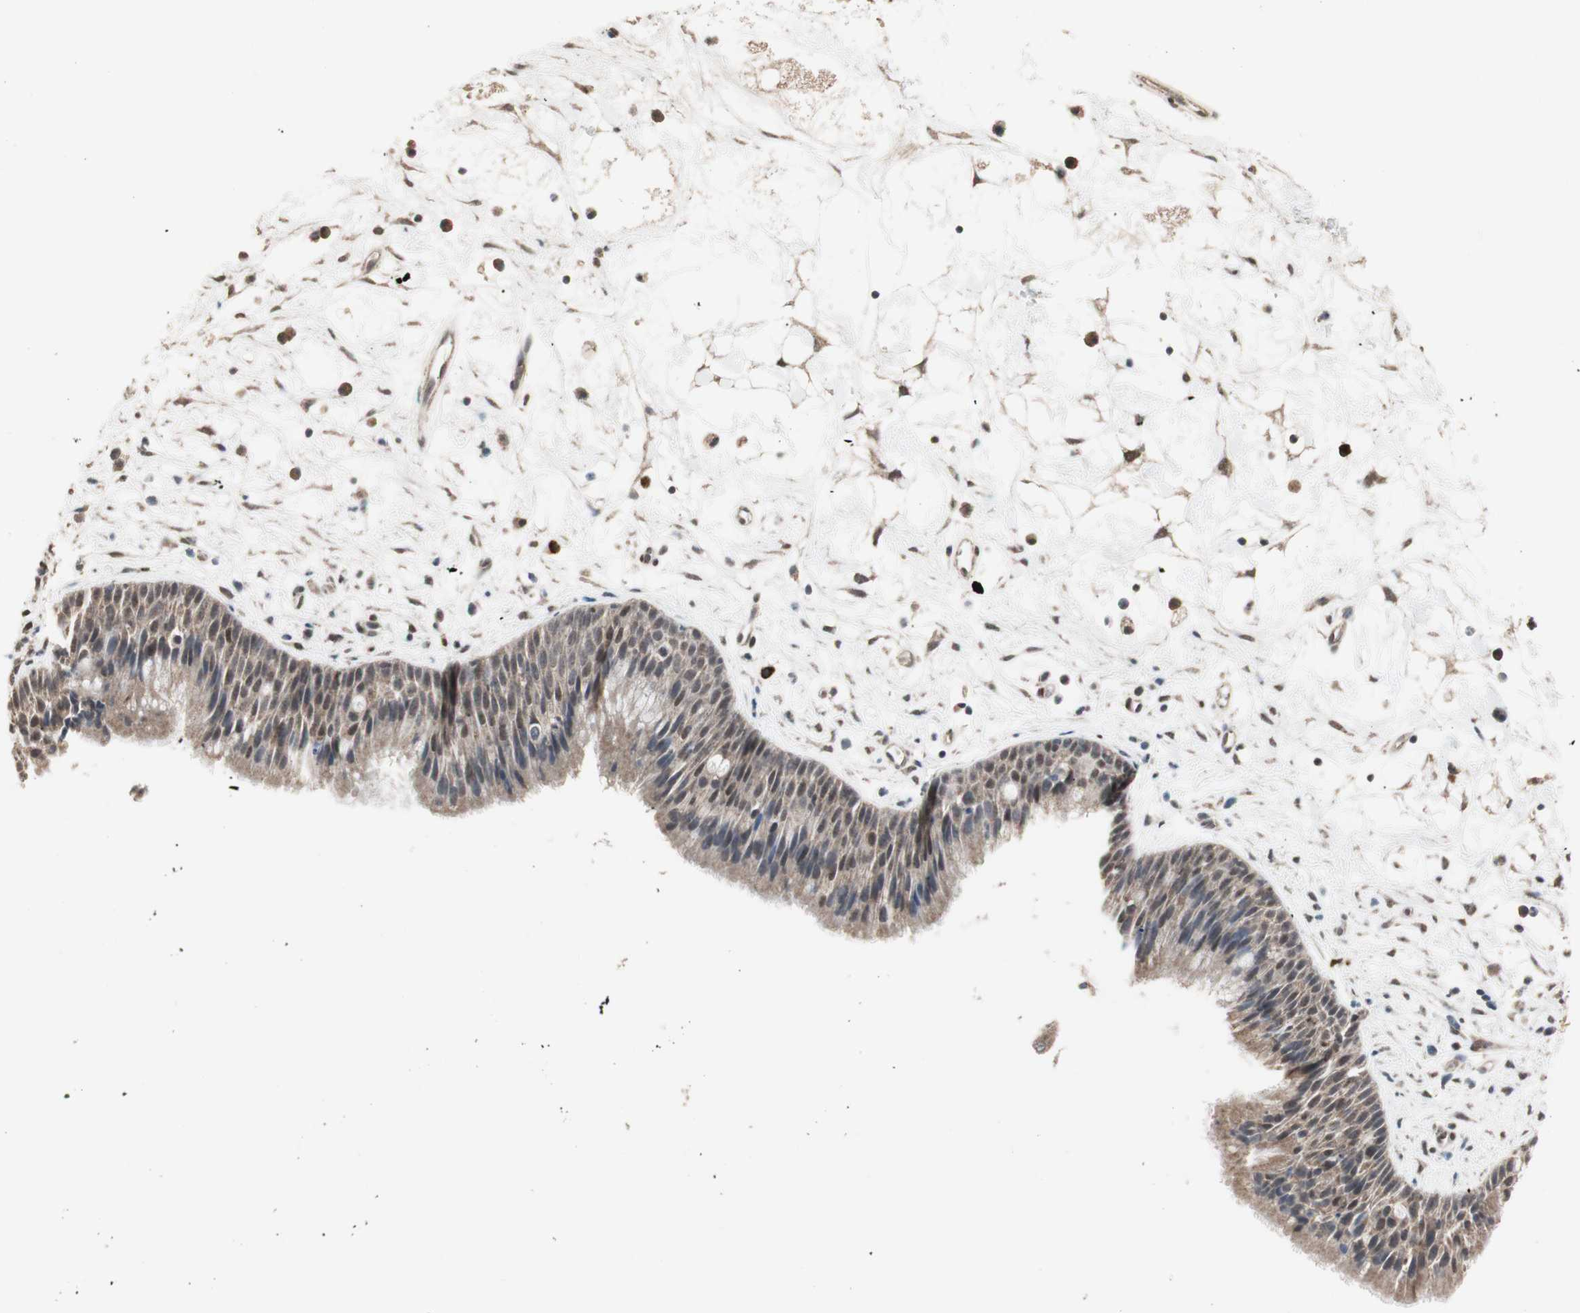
{"staining": {"intensity": "weak", "quantity": "25%-75%", "location": "cytoplasmic/membranous,nuclear"}, "tissue": "nasopharynx", "cell_type": "Respiratory epithelial cells", "image_type": "normal", "snomed": [{"axis": "morphology", "description": "Normal tissue, NOS"}, {"axis": "topography", "description": "Nasopharynx"}], "caption": "Respiratory epithelial cells demonstrate low levels of weak cytoplasmic/membranous,nuclear staining in approximately 25%-75% of cells in normal nasopharynx. The staining was performed using DAB (3,3'-diaminobenzidine), with brown indicating positive protein expression. Nuclei are stained blue with hematoxylin.", "gene": "ZHX2", "patient": {"sex": "male", "age": 13}}